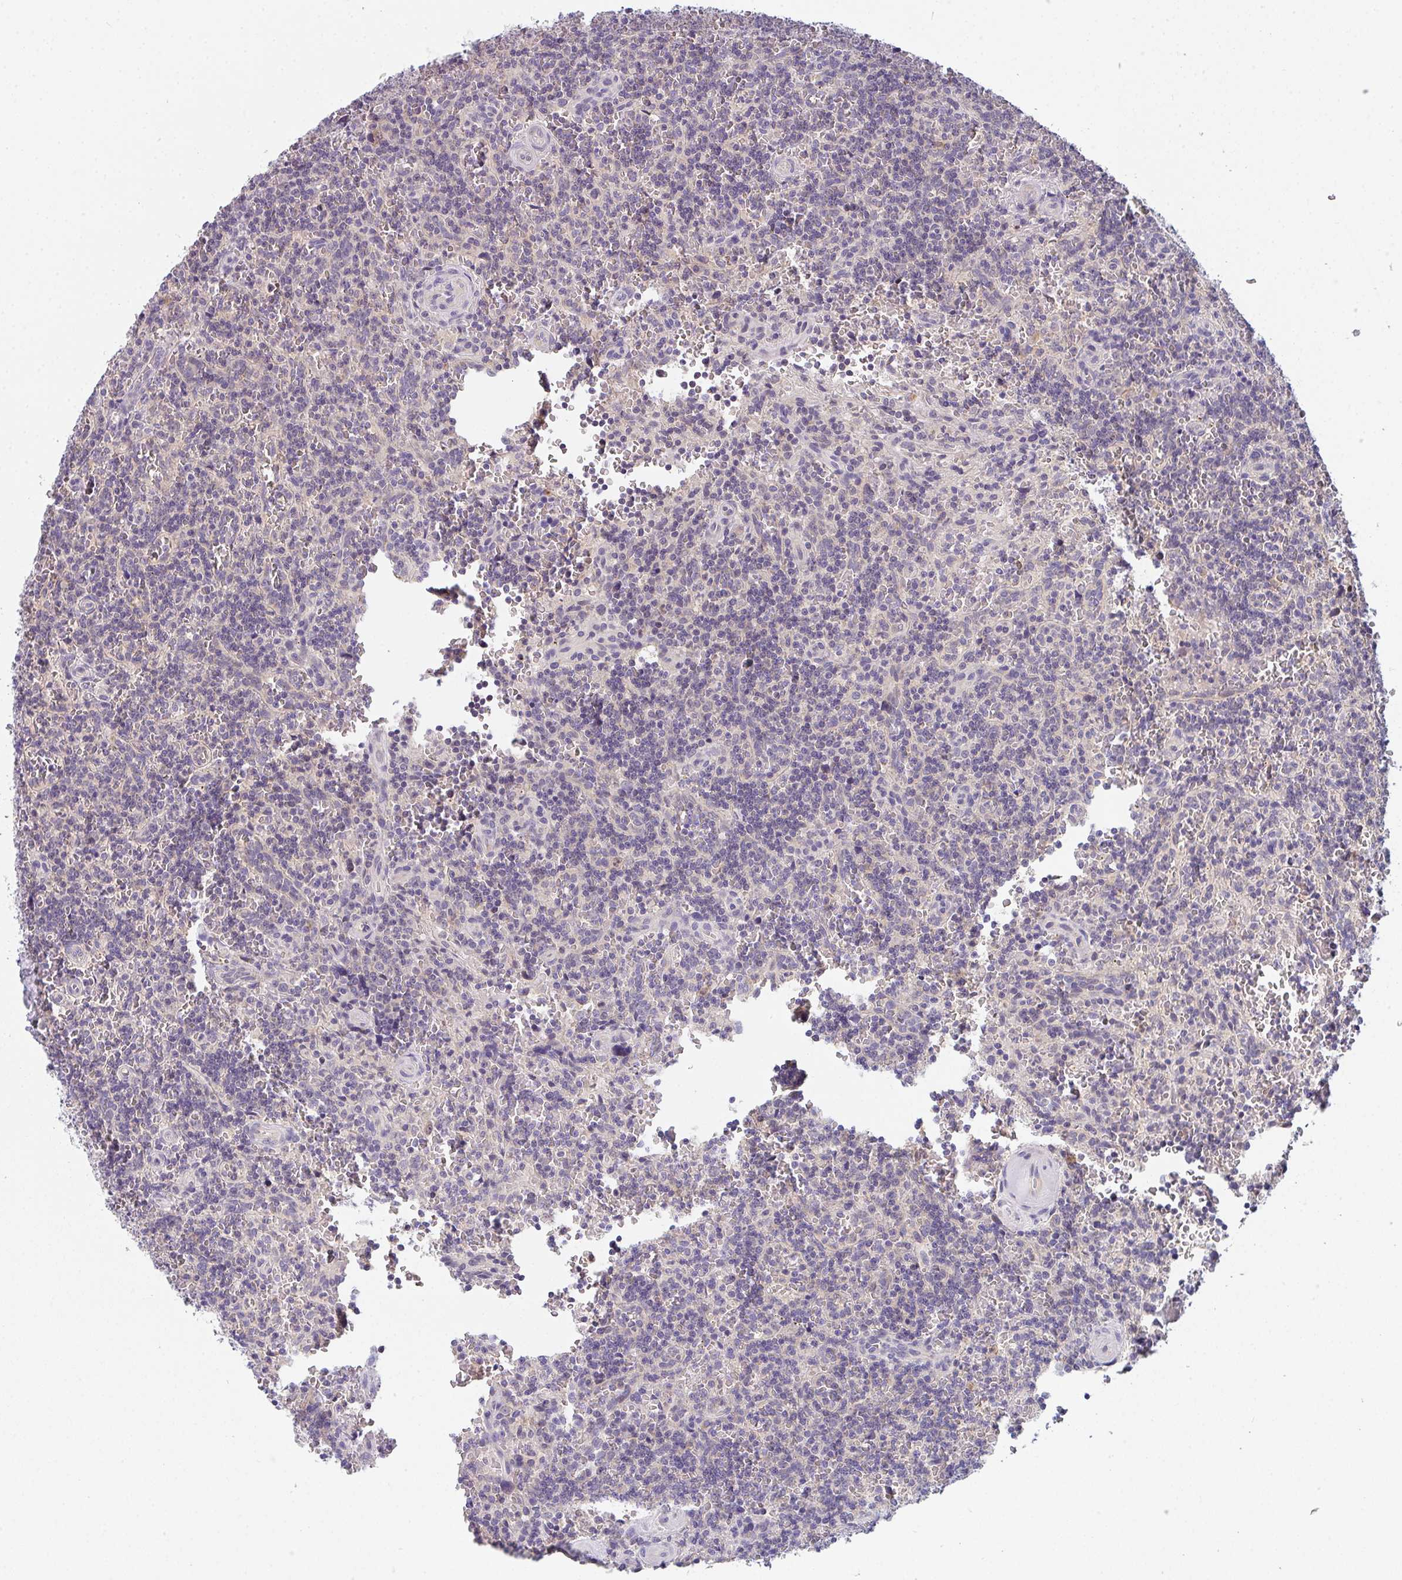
{"staining": {"intensity": "negative", "quantity": "none", "location": "none"}, "tissue": "lymphoma", "cell_type": "Tumor cells", "image_type": "cancer", "snomed": [{"axis": "morphology", "description": "Malignant lymphoma, non-Hodgkin's type, Low grade"}, {"axis": "topography", "description": "Spleen"}], "caption": "Tumor cells show no significant protein expression in lymphoma. Brightfield microscopy of immunohistochemistry stained with DAB (3,3'-diaminobenzidine) (brown) and hematoxylin (blue), captured at high magnification.", "gene": "TSPAN31", "patient": {"sex": "male", "age": 73}}